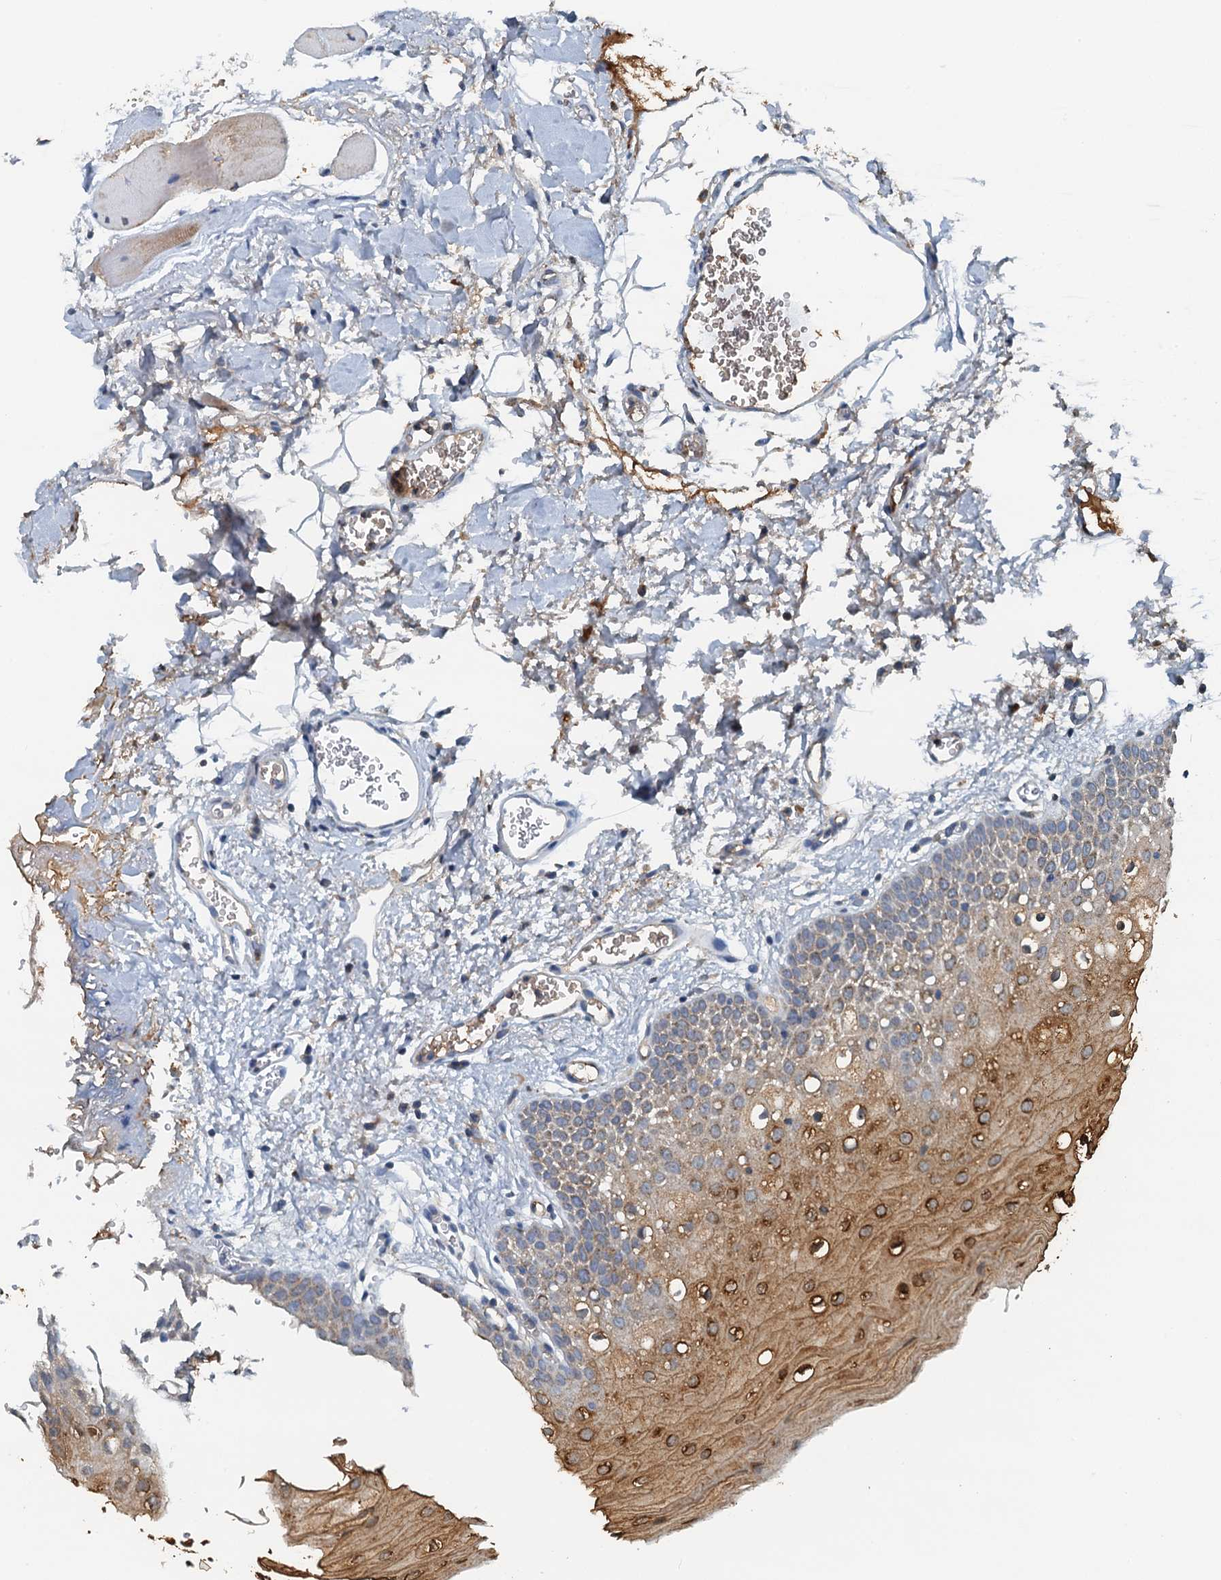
{"staining": {"intensity": "strong", "quantity": "25%-75%", "location": "cytoplasmic/membranous"}, "tissue": "oral mucosa", "cell_type": "Squamous epithelial cells", "image_type": "normal", "snomed": [{"axis": "morphology", "description": "Normal tissue, NOS"}, {"axis": "topography", "description": "Oral tissue"}, {"axis": "topography", "description": "Tounge, NOS"}], "caption": "Oral mucosa stained for a protein (brown) exhibits strong cytoplasmic/membranous positive expression in about 25%-75% of squamous epithelial cells.", "gene": "LSM14B", "patient": {"sex": "female", "age": 73}}